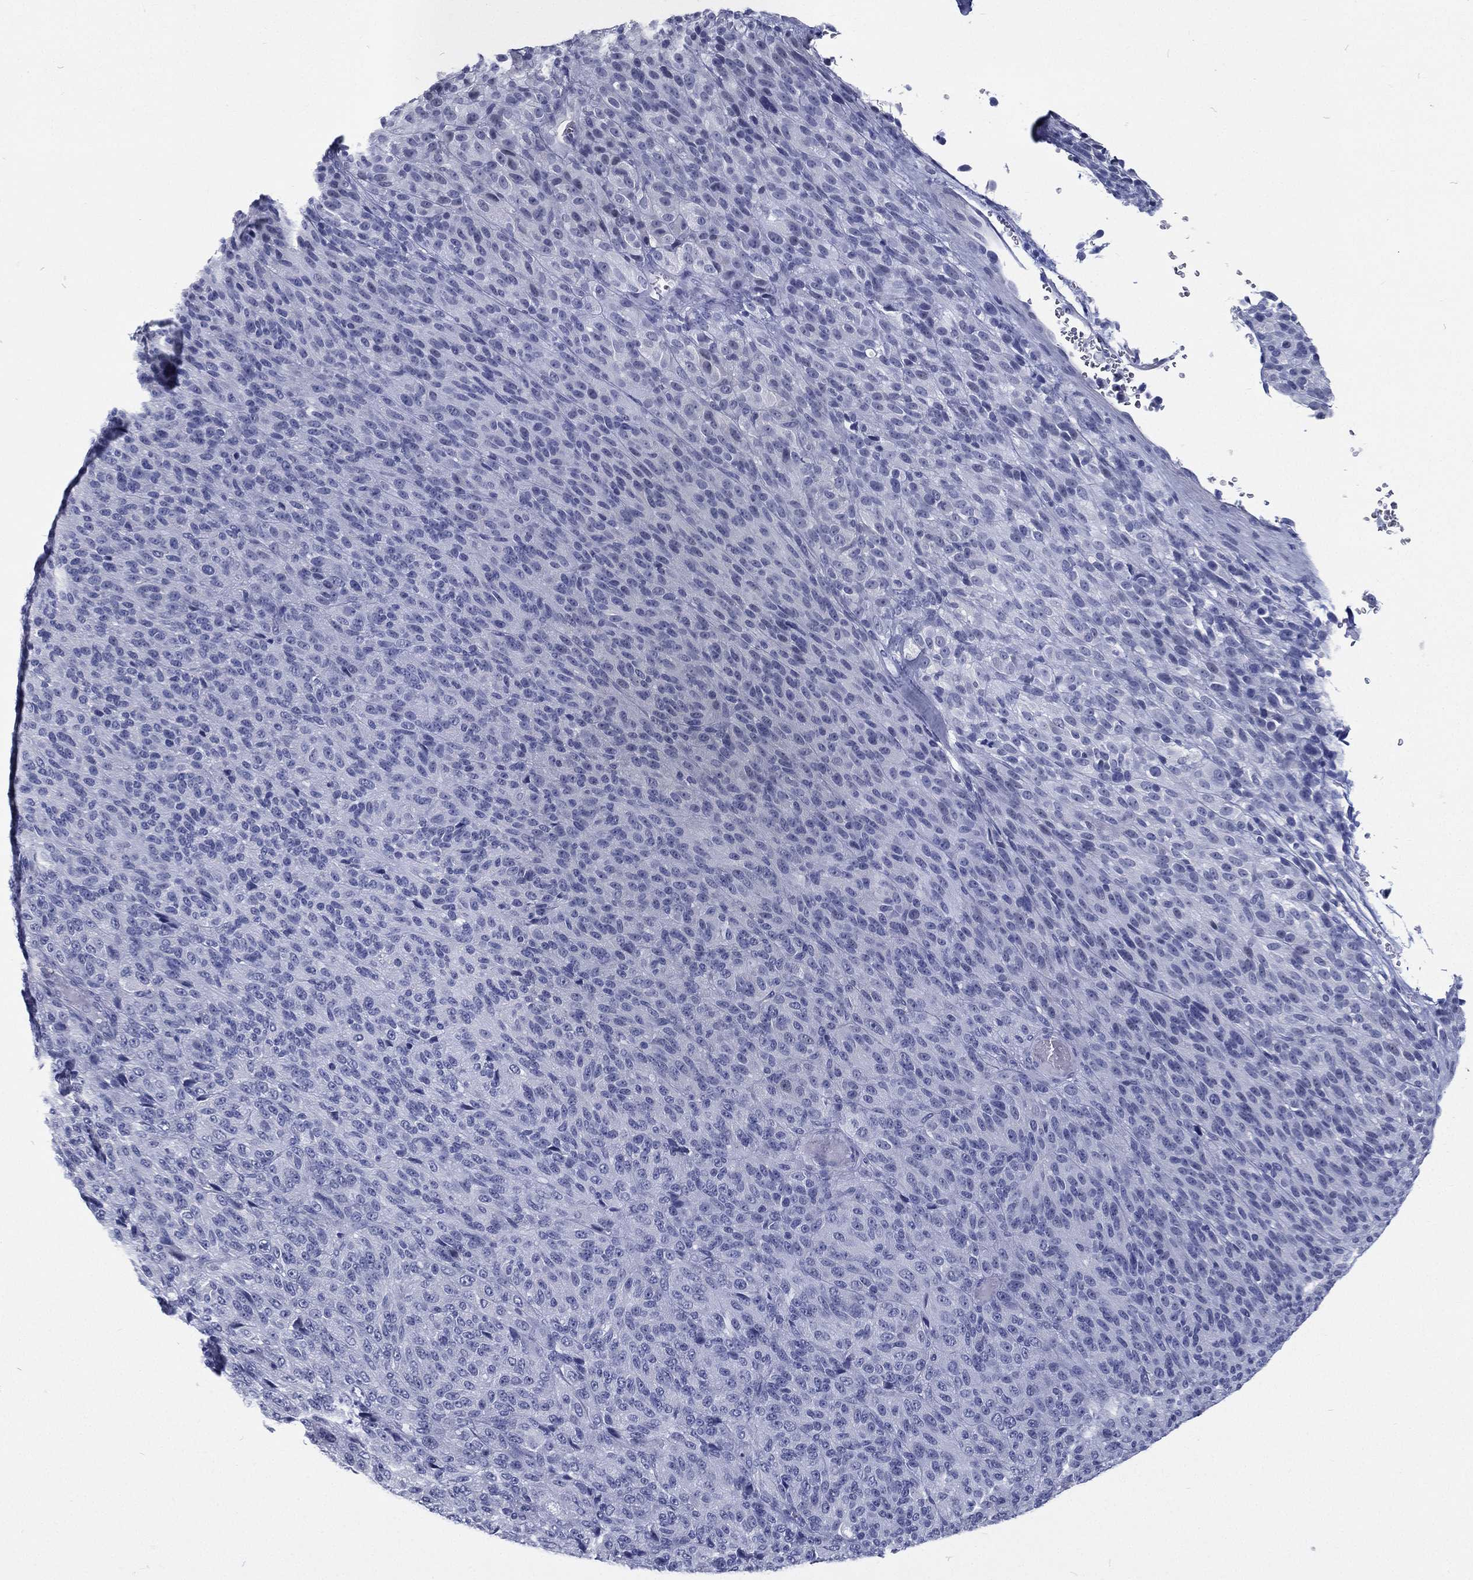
{"staining": {"intensity": "negative", "quantity": "none", "location": "none"}, "tissue": "melanoma", "cell_type": "Tumor cells", "image_type": "cancer", "snomed": [{"axis": "morphology", "description": "Malignant melanoma, Metastatic site"}, {"axis": "topography", "description": "Brain"}], "caption": "Protein analysis of malignant melanoma (metastatic site) shows no significant expression in tumor cells.", "gene": "RSPH4A", "patient": {"sex": "female", "age": 56}}